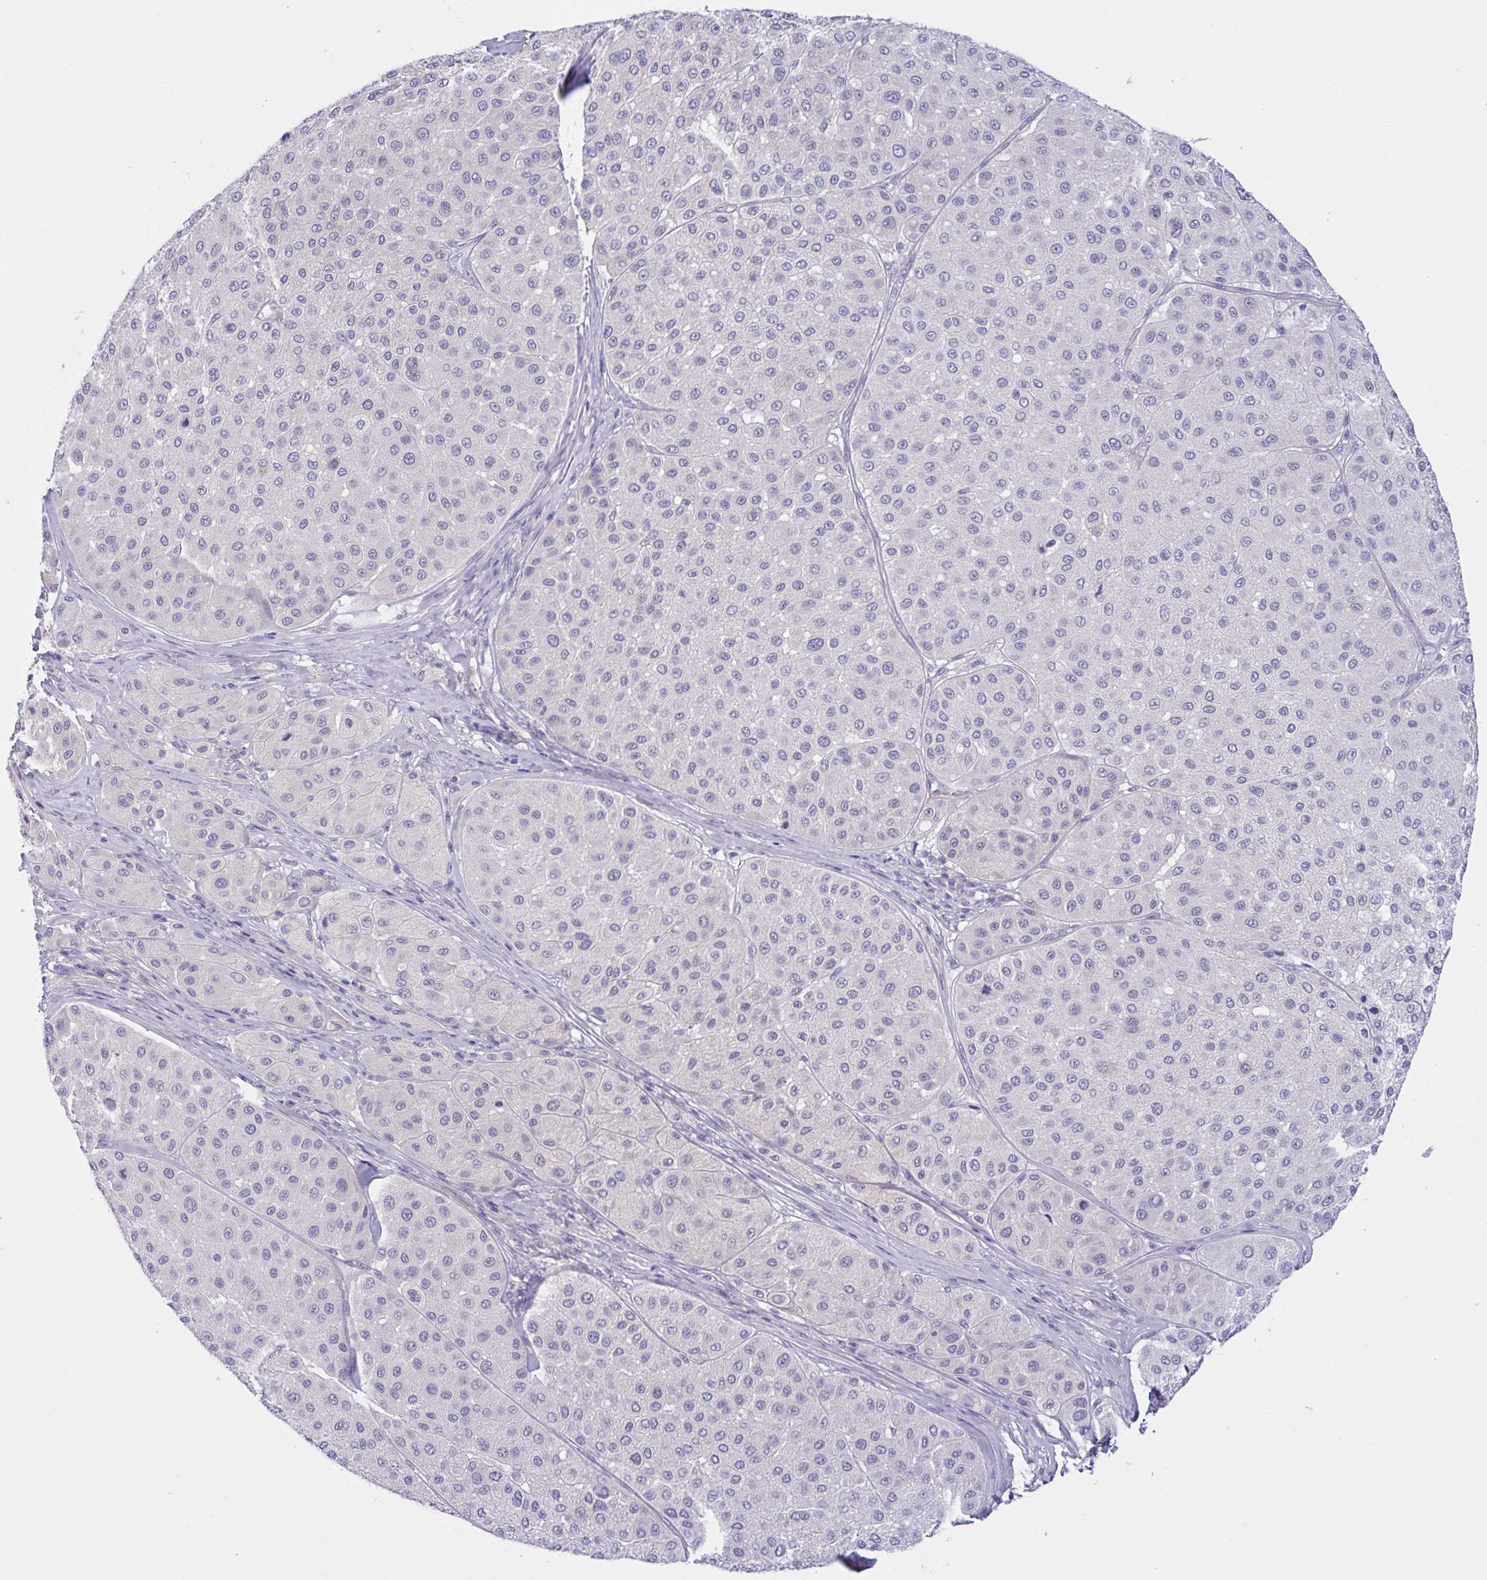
{"staining": {"intensity": "negative", "quantity": "none", "location": "none"}, "tissue": "melanoma", "cell_type": "Tumor cells", "image_type": "cancer", "snomed": [{"axis": "morphology", "description": "Malignant melanoma, Metastatic site"}, {"axis": "topography", "description": "Smooth muscle"}], "caption": "High power microscopy micrograph of an immunohistochemistry (IHC) micrograph of malignant melanoma (metastatic site), revealing no significant staining in tumor cells. (DAB immunohistochemistry visualized using brightfield microscopy, high magnification).", "gene": "OXLD1", "patient": {"sex": "male", "age": 41}}